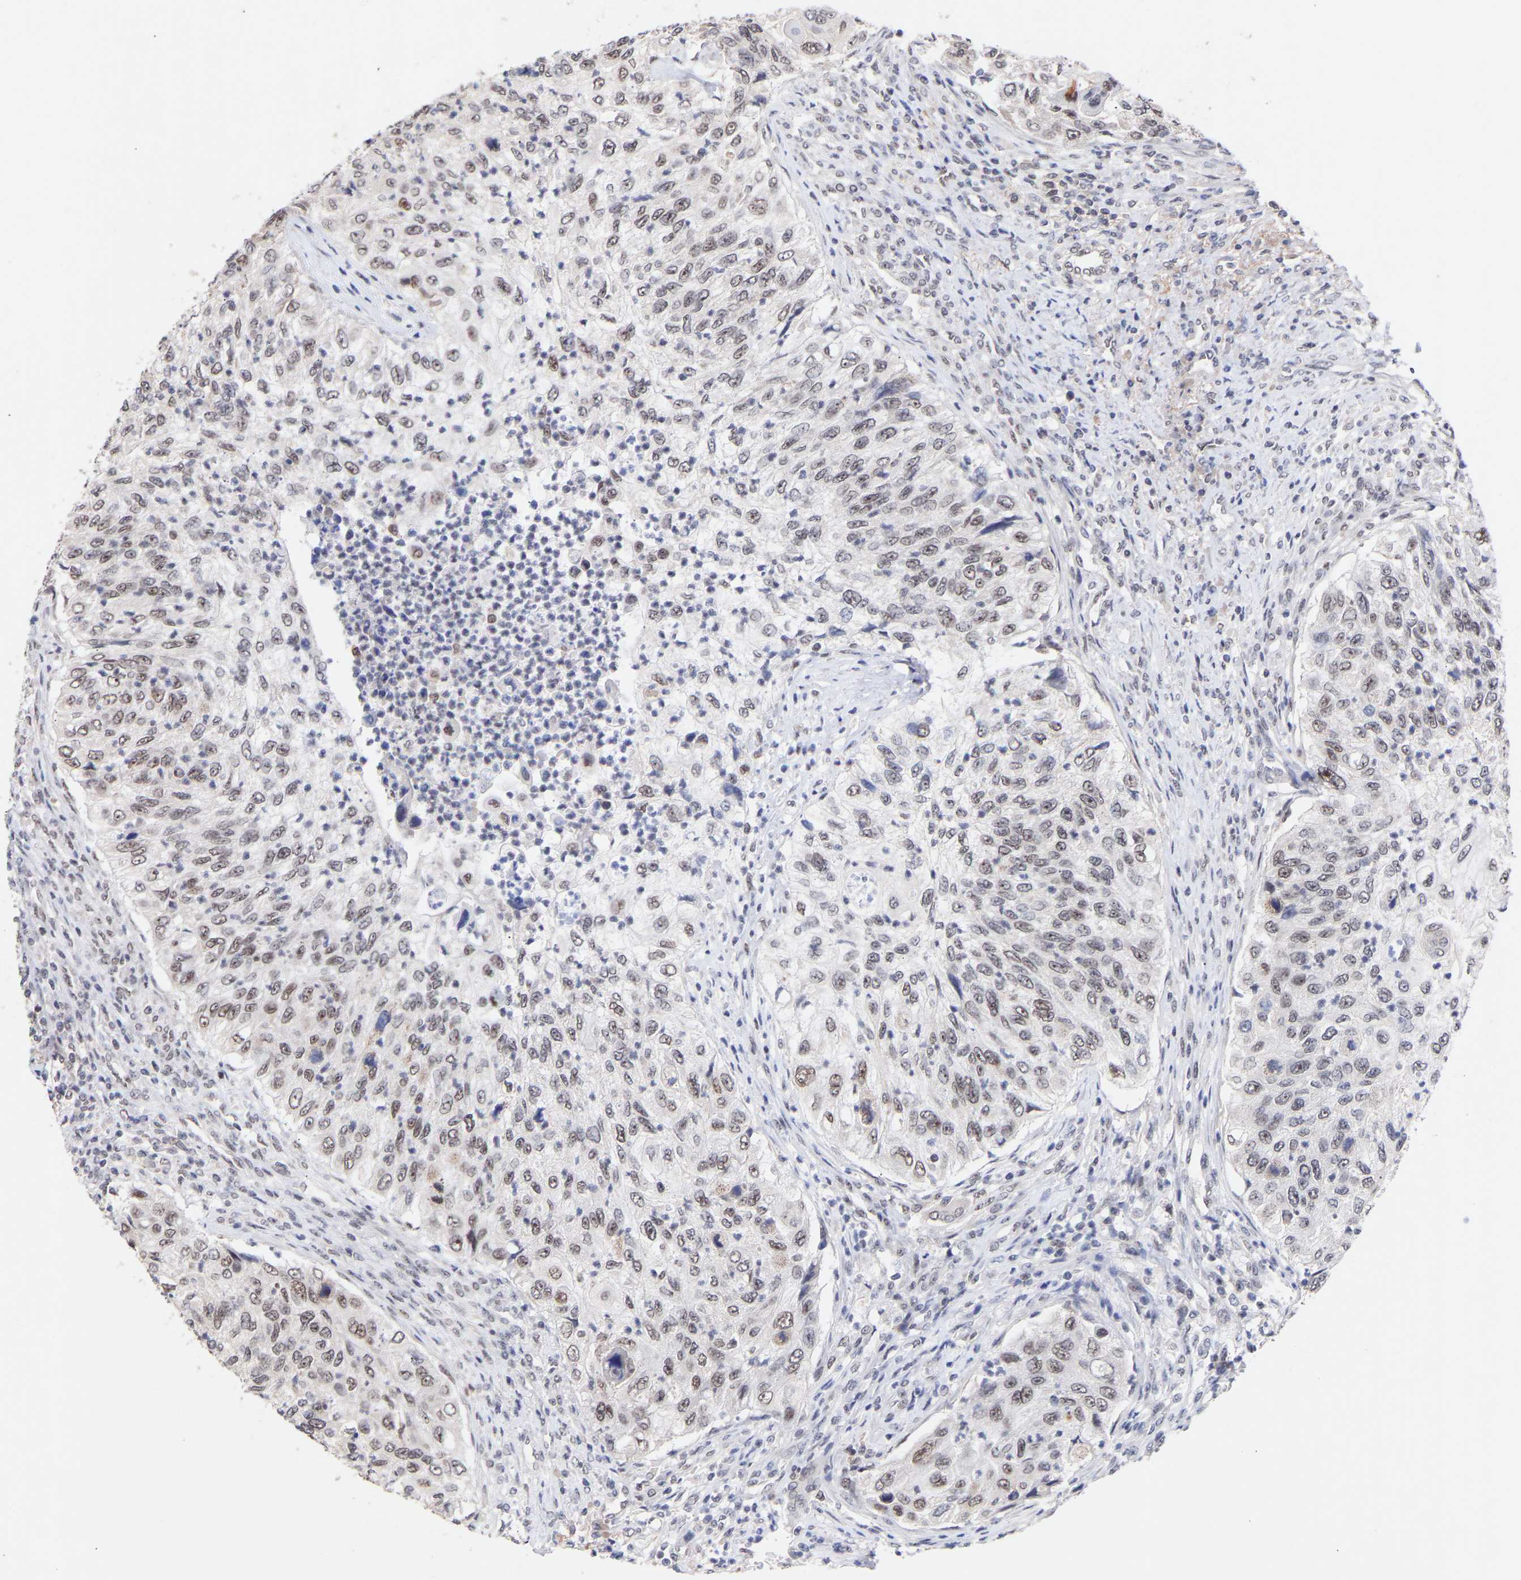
{"staining": {"intensity": "weak", "quantity": ">75%", "location": "nuclear"}, "tissue": "urothelial cancer", "cell_type": "Tumor cells", "image_type": "cancer", "snomed": [{"axis": "morphology", "description": "Urothelial carcinoma, High grade"}, {"axis": "topography", "description": "Urinary bladder"}], "caption": "Human urothelial cancer stained with a brown dye exhibits weak nuclear positive staining in approximately >75% of tumor cells.", "gene": "RBM15", "patient": {"sex": "female", "age": 60}}